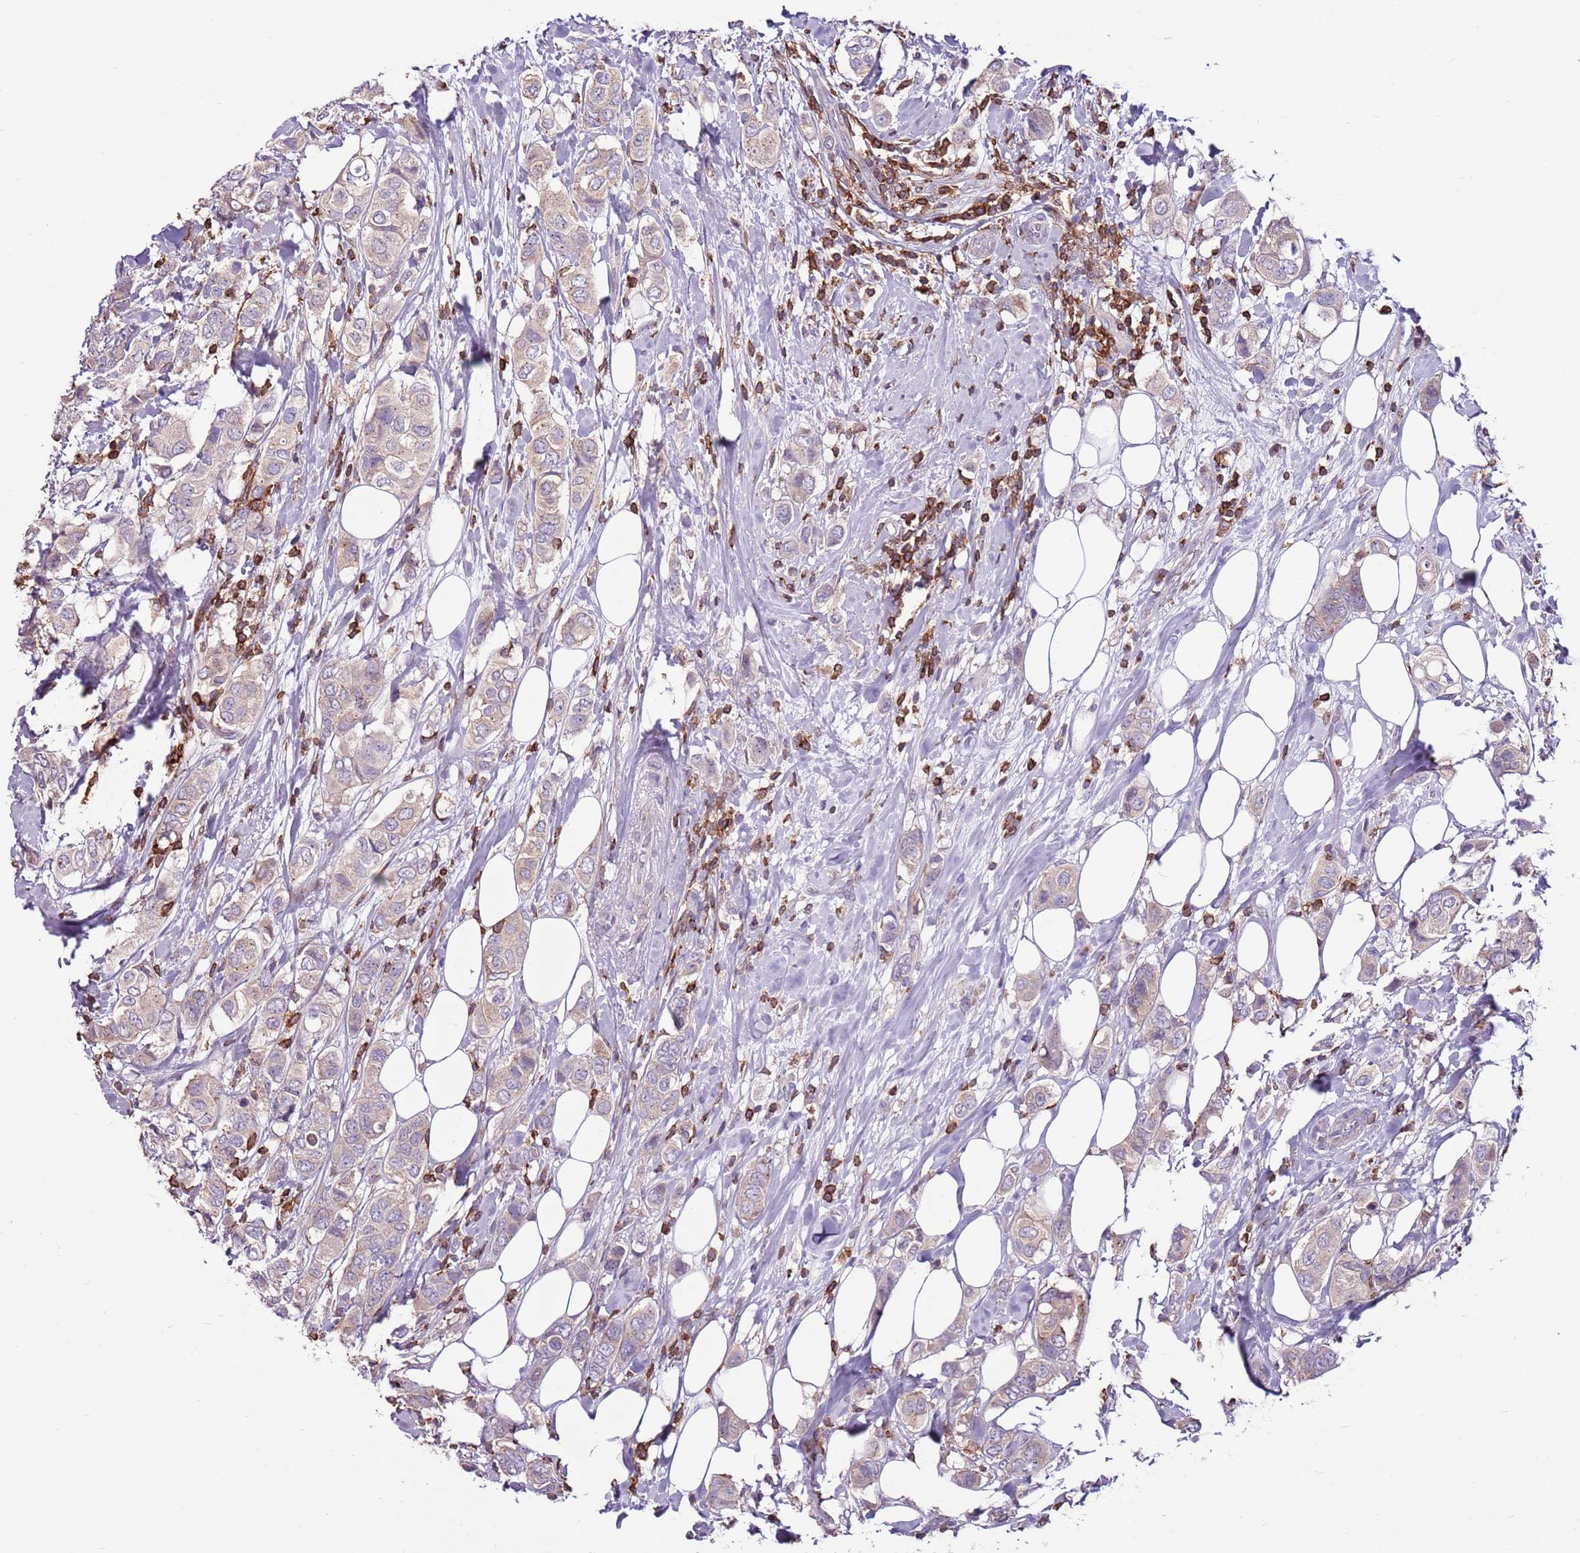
{"staining": {"intensity": "weak", "quantity": "25%-75%", "location": "cytoplasmic/membranous"}, "tissue": "breast cancer", "cell_type": "Tumor cells", "image_type": "cancer", "snomed": [{"axis": "morphology", "description": "Lobular carcinoma"}, {"axis": "topography", "description": "Breast"}], "caption": "A low amount of weak cytoplasmic/membranous expression is appreciated in approximately 25%-75% of tumor cells in breast cancer tissue. (Brightfield microscopy of DAB IHC at high magnification).", "gene": "ZSWIM1", "patient": {"sex": "female", "age": 51}}